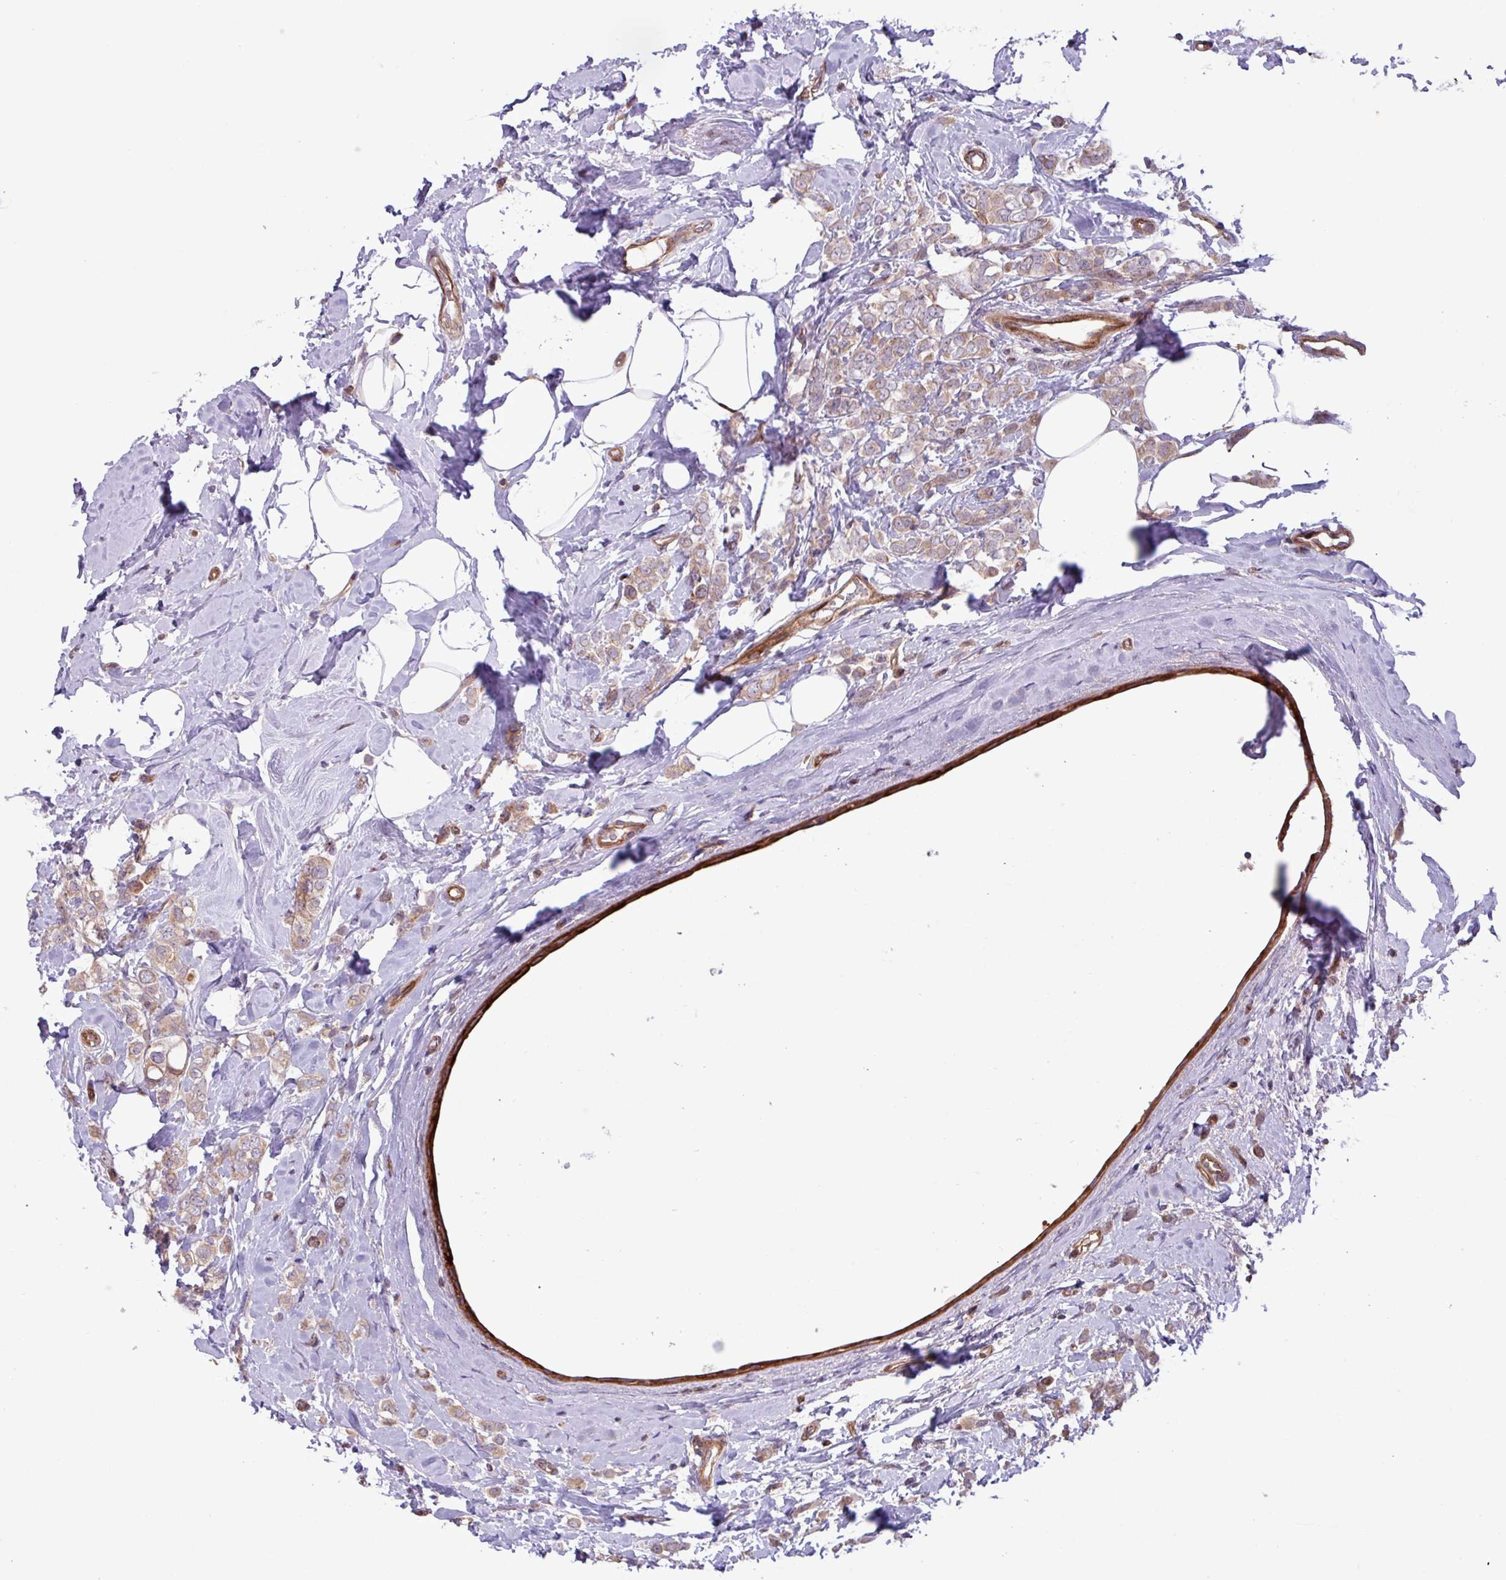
{"staining": {"intensity": "weak", "quantity": ">75%", "location": "cytoplasmic/membranous"}, "tissue": "breast cancer", "cell_type": "Tumor cells", "image_type": "cancer", "snomed": [{"axis": "morphology", "description": "Lobular carcinoma"}, {"axis": "topography", "description": "Breast"}], "caption": "Protein staining by immunohistochemistry (IHC) exhibits weak cytoplasmic/membranous staining in about >75% of tumor cells in breast lobular carcinoma.", "gene": "CNTRL", "patient": {"sex": "female", "age": 47}}